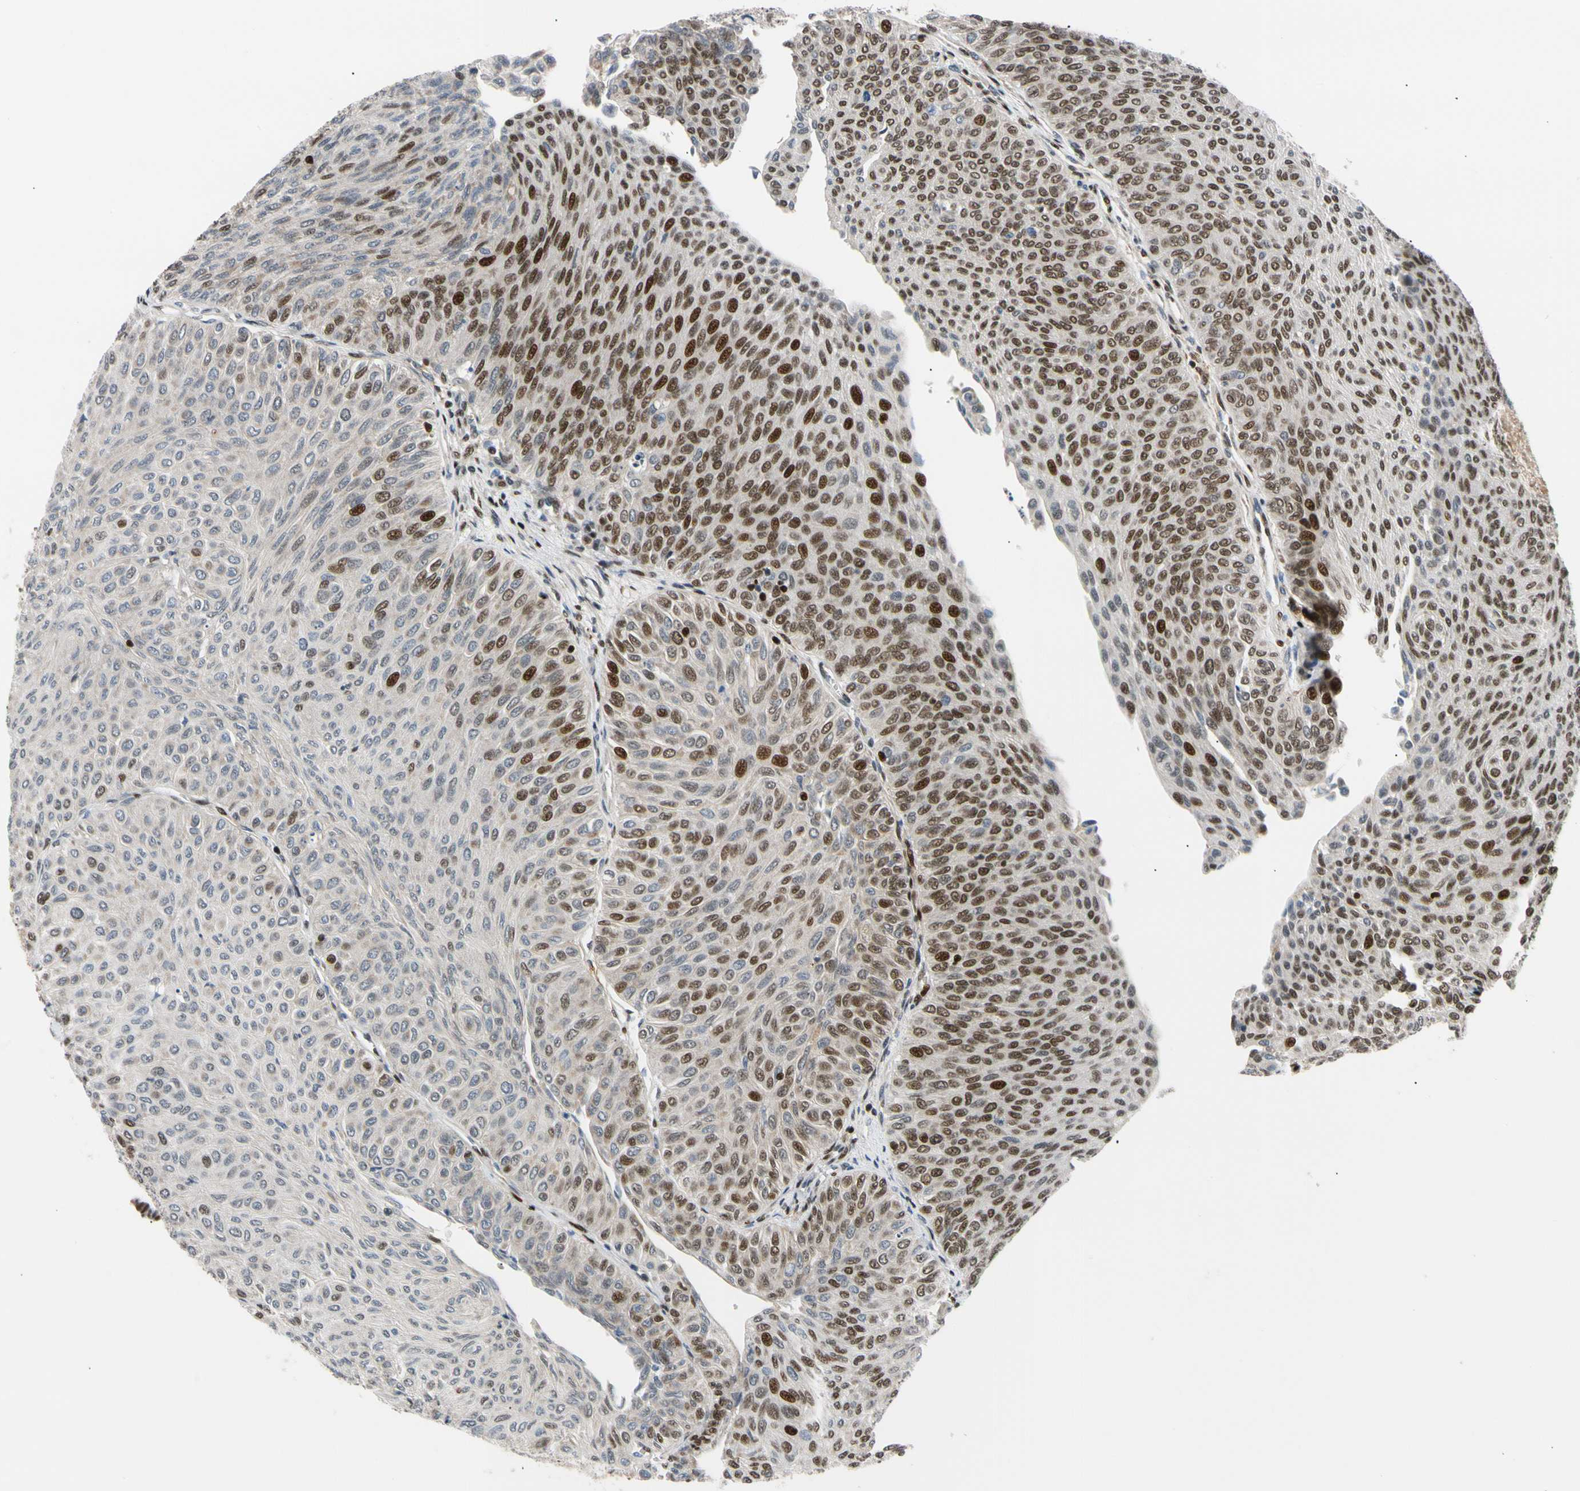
{"staining": {"intensity": "moderate", "quantity": "25%-75%", "location": "nuclear"}, "tissue": "urothelial cancer", "cell_type": "Tumor cells", "image_type": "cancer", "snomed": [{"axis": "morphology", "description": "Urothelial carcinoma, Low grade"}, {"axis": "topography", "description": "Urinary bladder"}], "caption": "Immunohistochemistry of urothelial carcinoma (low-grade) displays medium levels of moderate nuclear staining in about 25%-75% of tumor cells. (IHC, brightfield microscopy, high magnification).", "gene": "E2F1", "patient": {"sex": "male", "age": 78}}